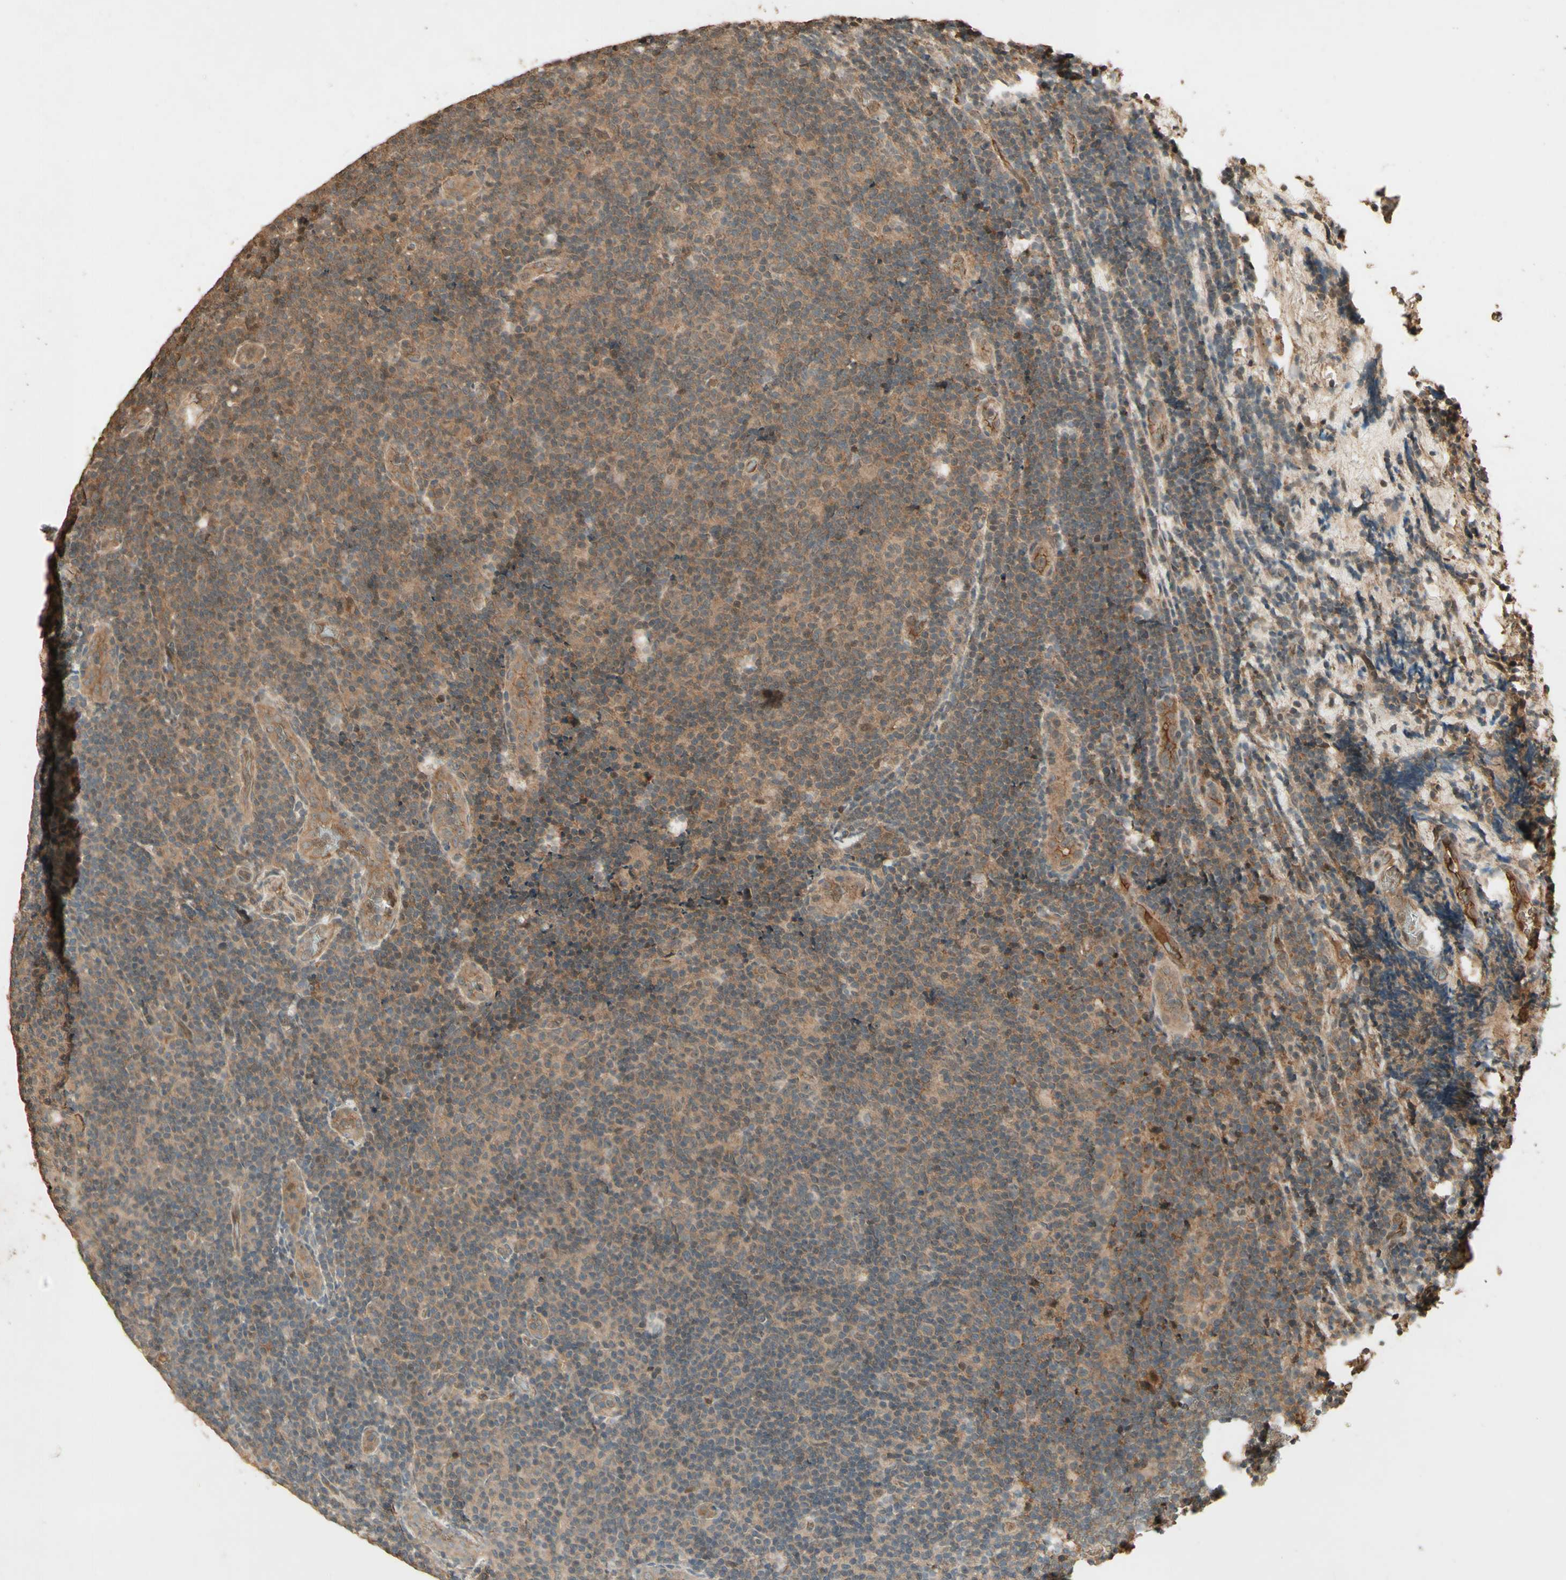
{"staining": {"intensity": "moderate", "quantity": ">75%", "location": "cytoplasmic/membranous"}, "tissue": "lymphoma", "cell_type": "Tumor cells", "image_type": "cancer", "snomed": [{"axis": "morphology", "description": "Malignant lymphoma, non-Hodgkin's type, Low grade"}, {"axis": "topography", "description": "Lymph node"}], "caption": "A photomicrograph of human malignant lymphoma, non-Hodgkin's type (low-grade) stained for a protein reveals moderate cytoplasmic/membranous brown staining in tumor cells.", "gene": "SMAD9", "patient": {"sex": "male", "age": 83}}